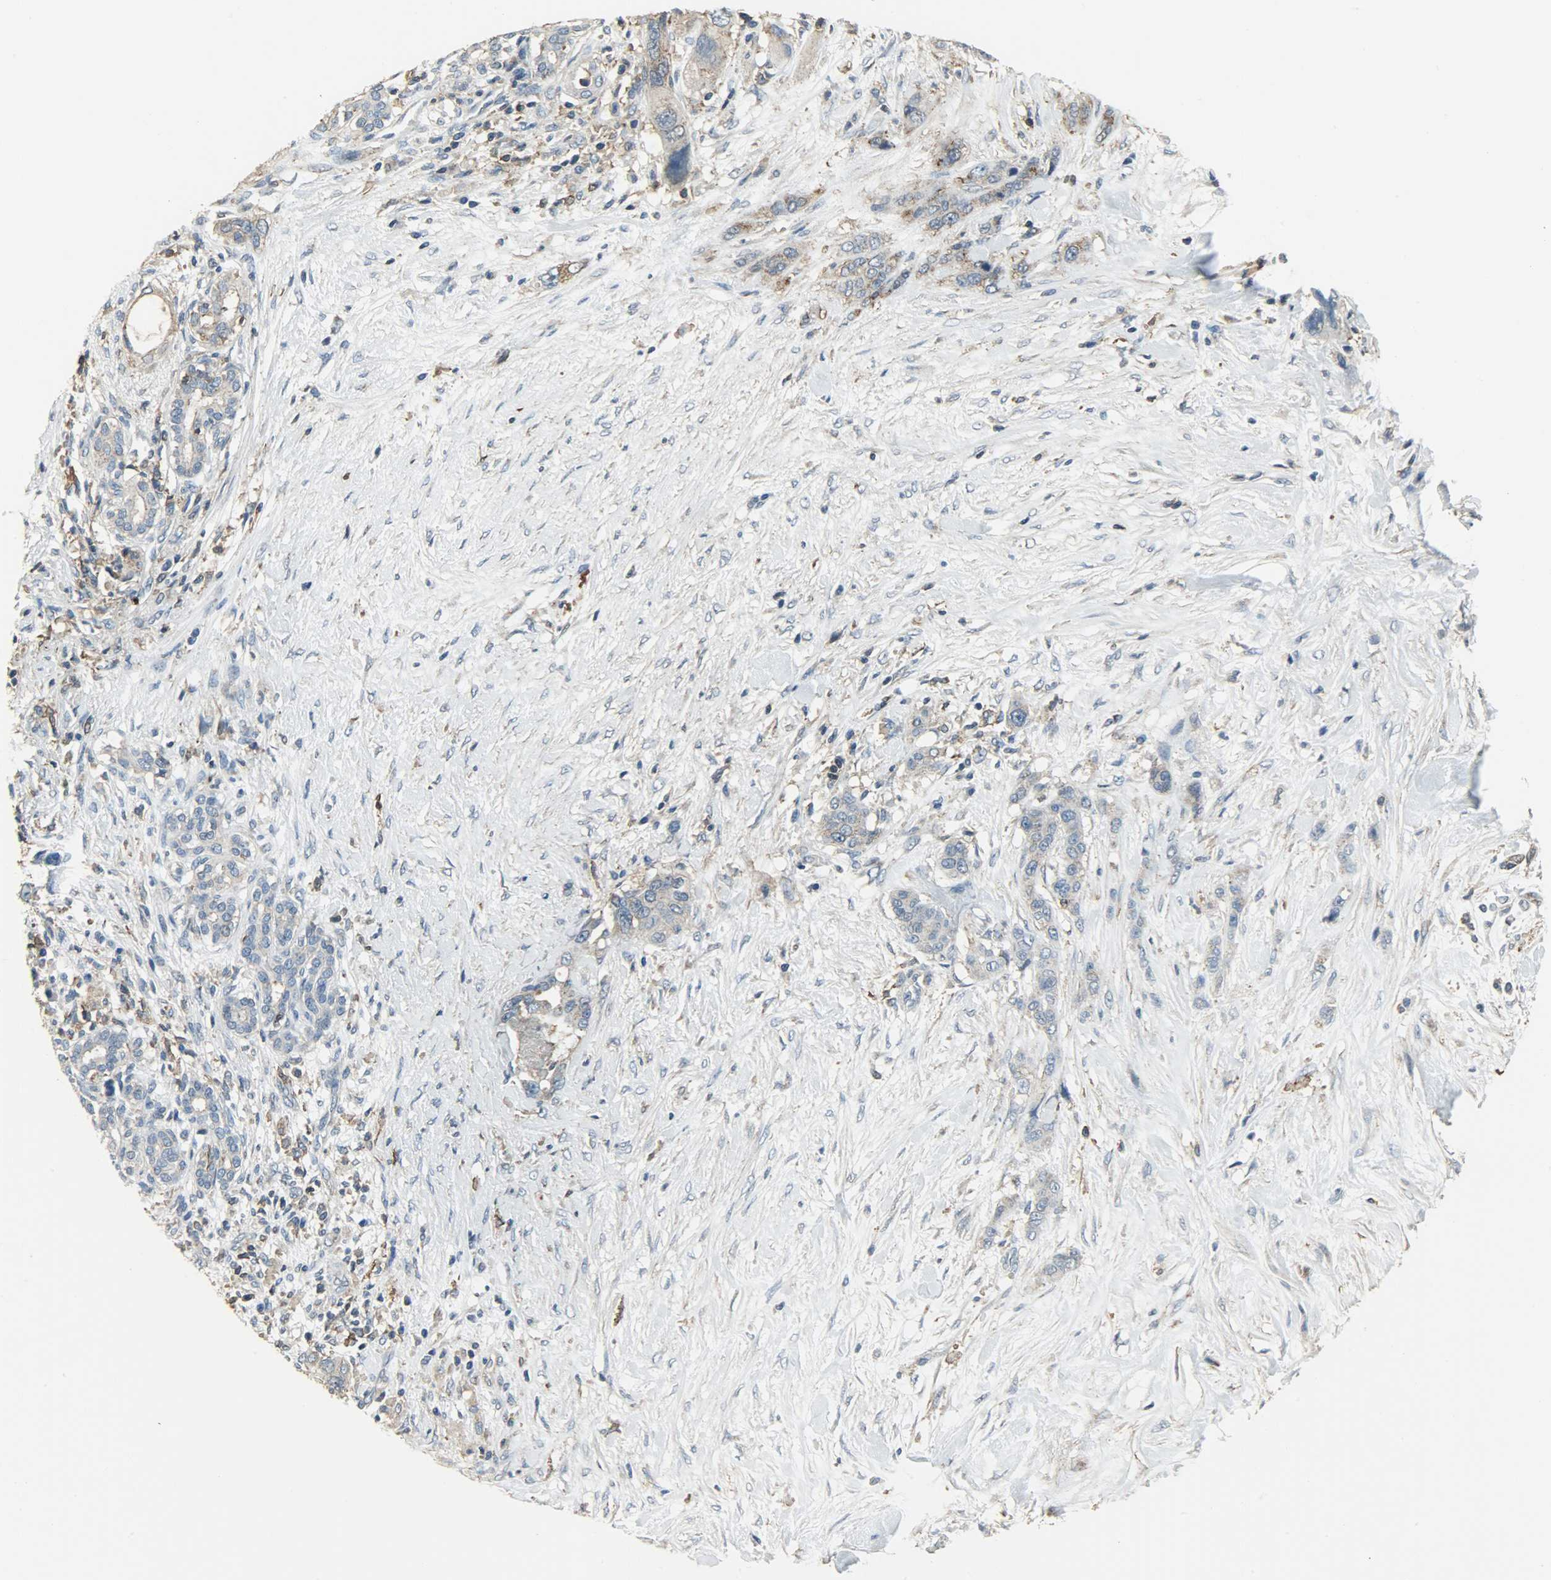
{"staining": {"intensity": "weak", "quantity": ">75%", "location": "cytoplasmic/membranous"}, "tissue": "pancreatic cancer", "cell_type": "Tumor cells", "image_type": "cancer", "snomed": [{"axis": "morphology", "description": "Adenocarcinoma, NOS"}, {"axis": "topography", "description": "Pancreas"}], "caption": "Tumor cells demonstrate weak cytoplasmic/membranous expression in about >75% of cells in pancreatic adenocarcinoma.", "gene": "DNAJA4", "patient": {"sex": "male", "age": 46}}